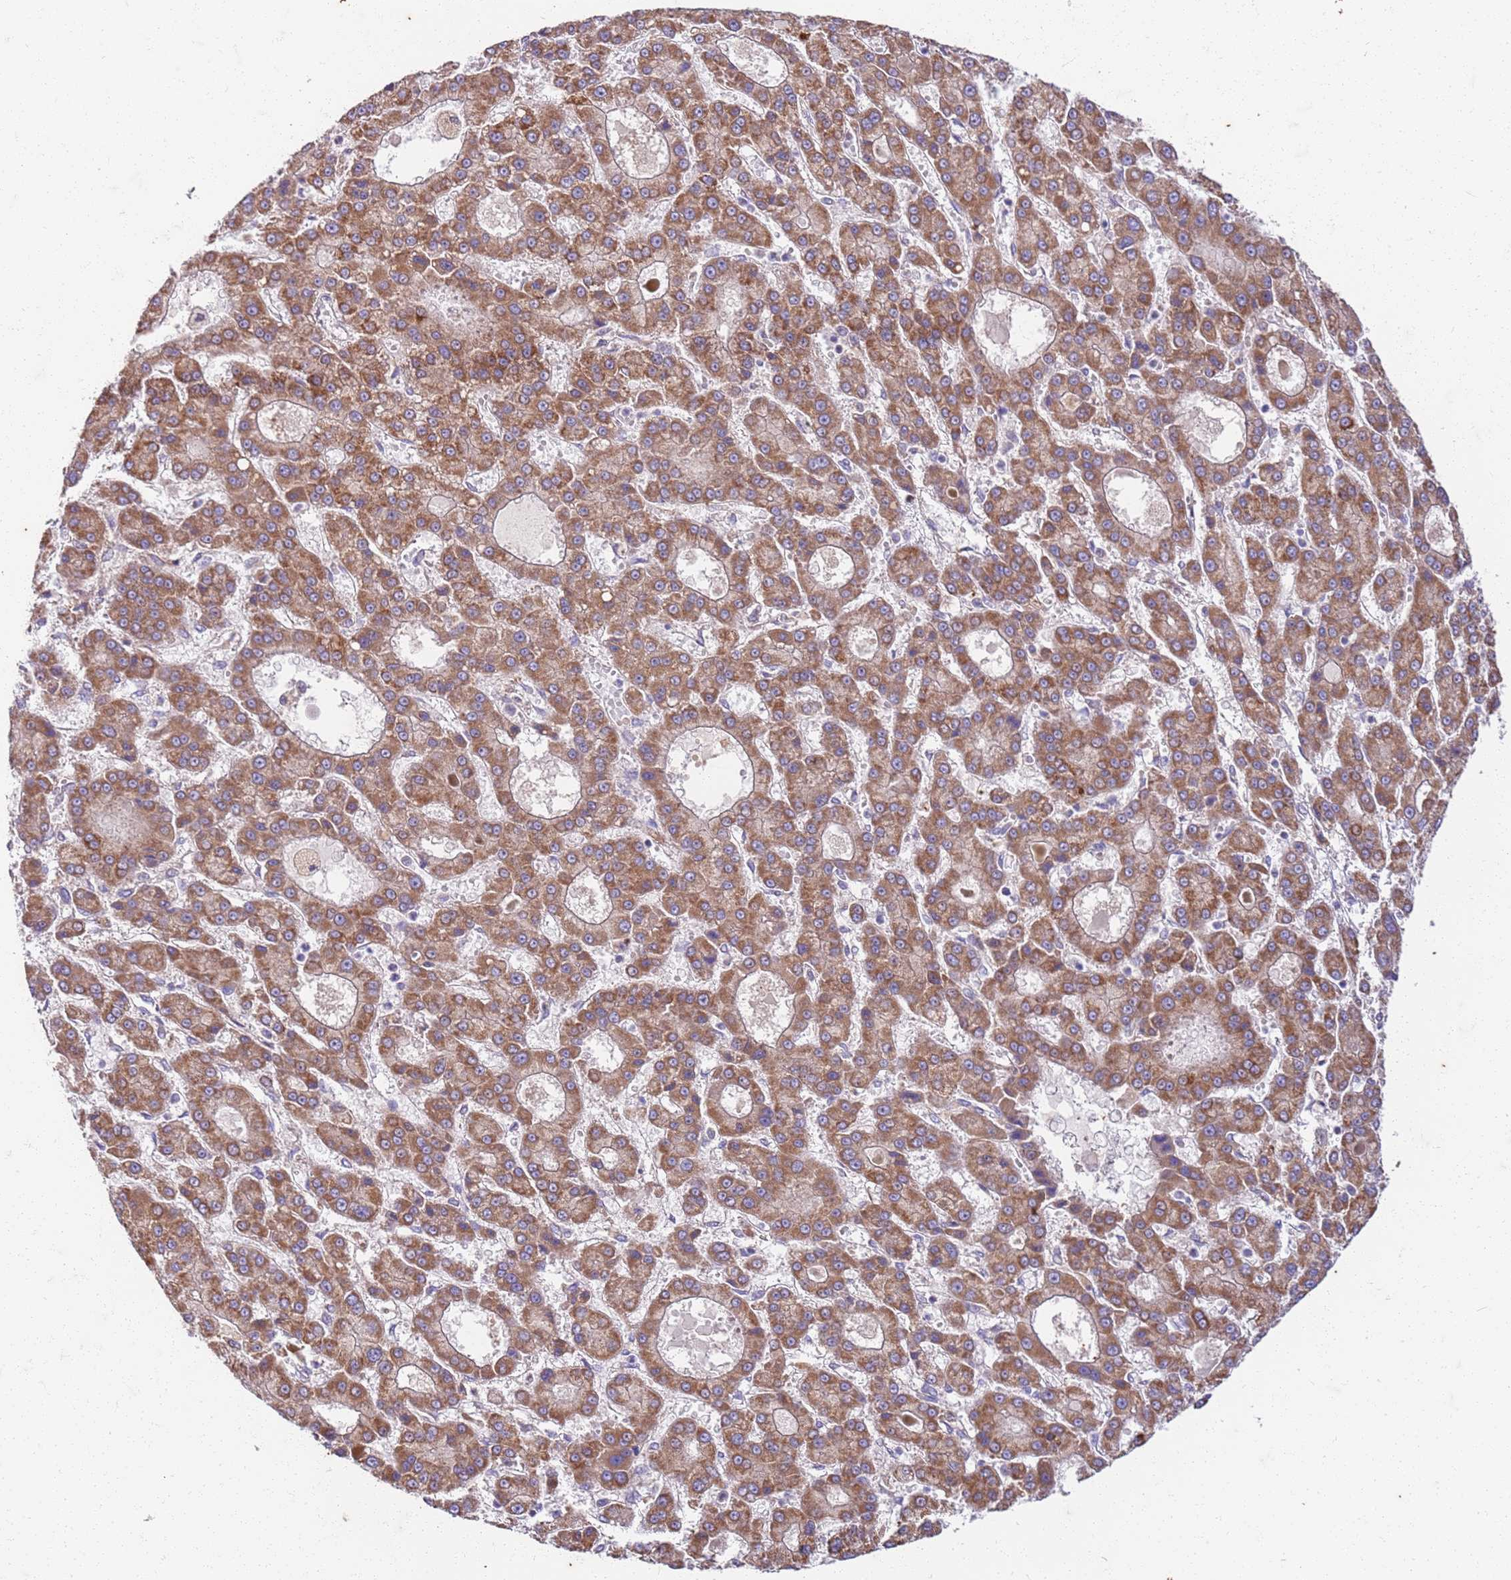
{"staining": {"intensity": "moderate", "quantity": ">75%", "location": "cytoplasmic/membranous"}, "tissue": "liver cancer", "cell_type": "Tumor cells", "image_type": "cancer", "snomed": [{"axis": "morphology", "description": "Carcinoma, Hepatocellular, NOS"}, {"axis": "topography", "description": "Liver"}], "caption": "The photomicrograph exhibits immunohistochemical staining of liver cancer (hepatocellular carcinoma). There is moderate cytoplasmic/membranous staining is present in approximately >75% of tumor cells. Using DAB (3,3'-diaminobenzidine) (brown) and hematoxylin (blue) stains, captured at high magnification using brightfield microscopy.", "gene": "OSBP", "patient": {"sex": "male", "age": 70}}